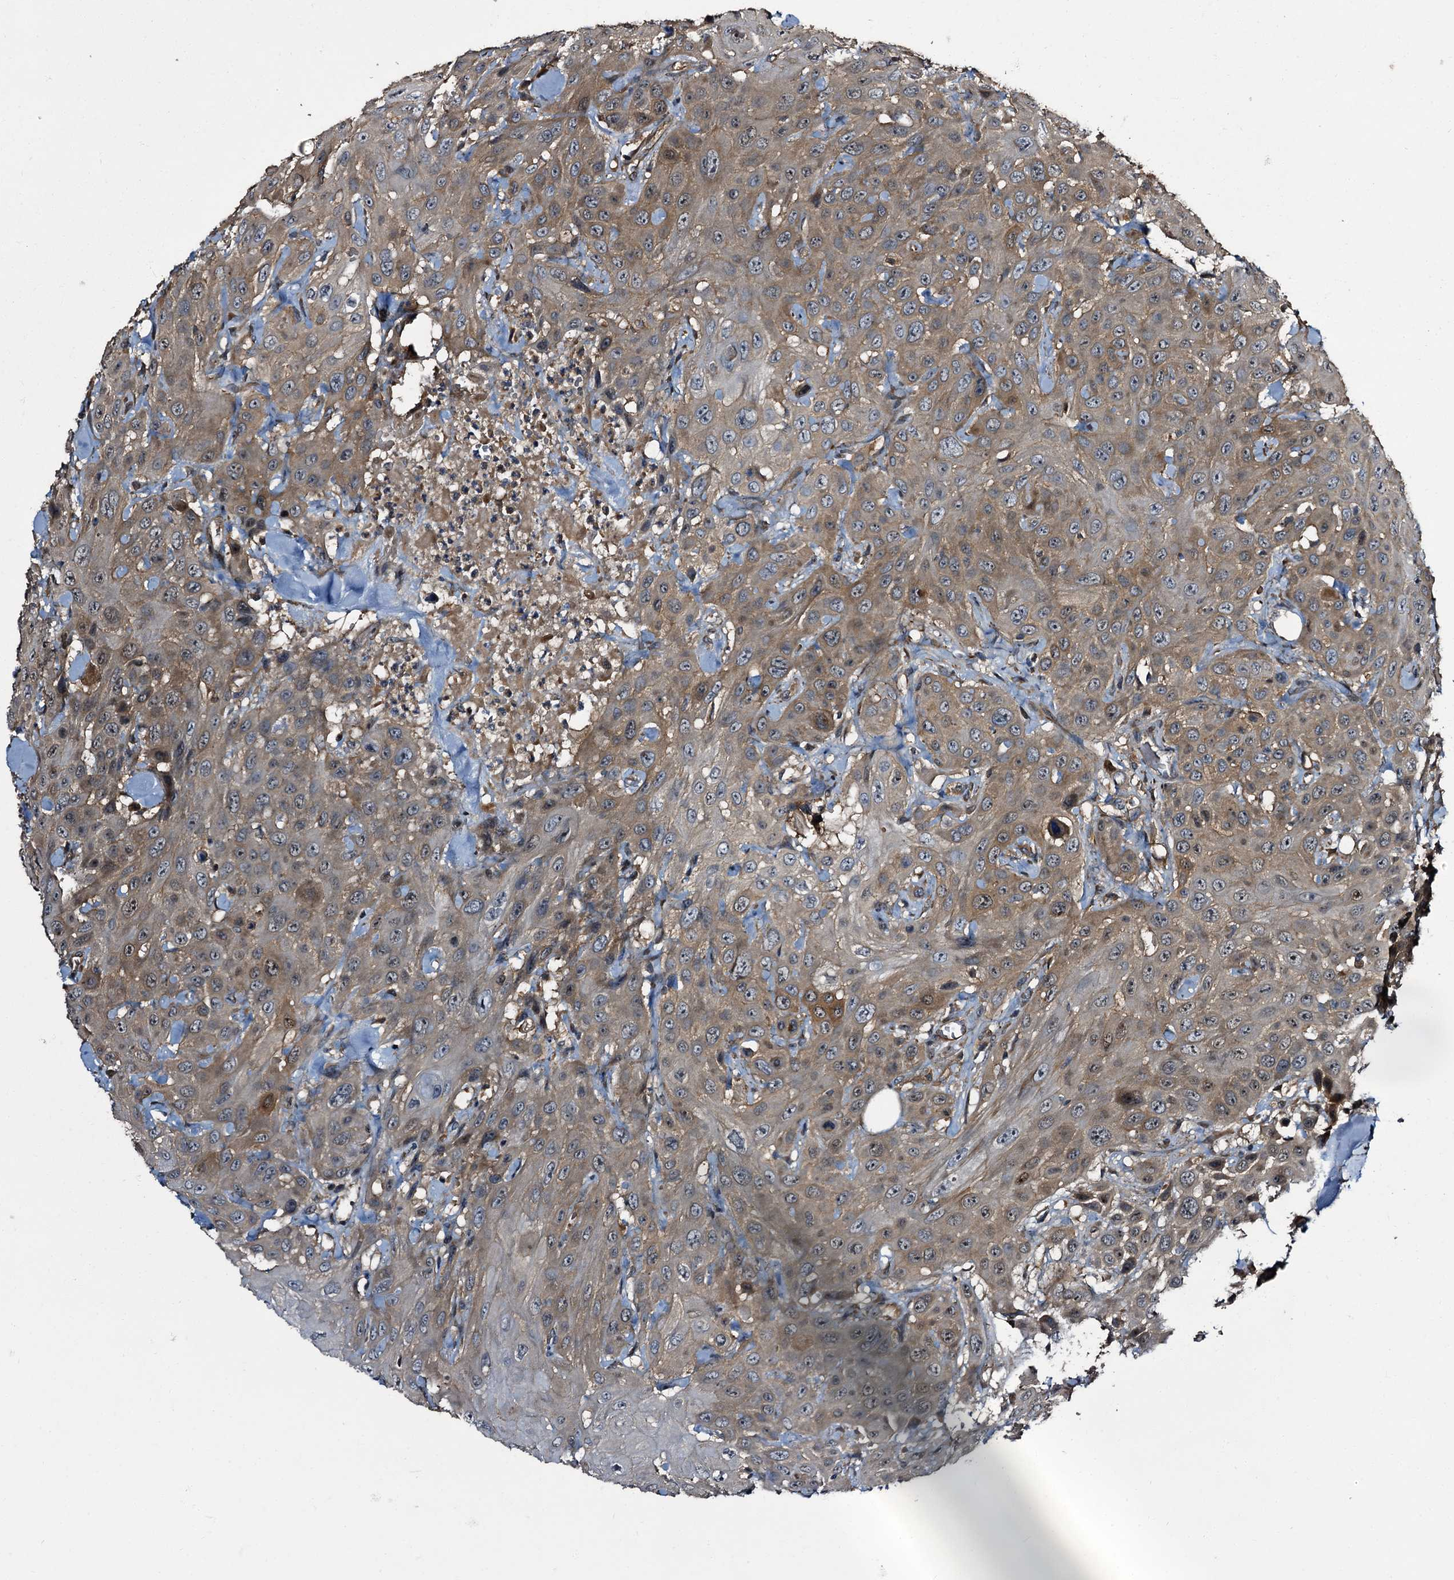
{"staining": {"intensity": "moderate", "quantity": ">75%", "location": "cytoplasmic/membranous"}, "tissue": "head and neck cancer", "cell_type": "Tumor cells", "image_type": "cancer", "snomed": [{"axis": "morphology", "description": "Squamous cell carcinoma, NOS"}, {"axis": "topography", "description": "Head-Neck"}], "caption": "Immunohistochemical staining of human head and neck cancer exhibits medium levels of moderate cytoplasmic/membranous protein positivity in approximately >75% of tumor cells.", "gene": "PEX5", "patient": {"sex": "male", "age": 81}}